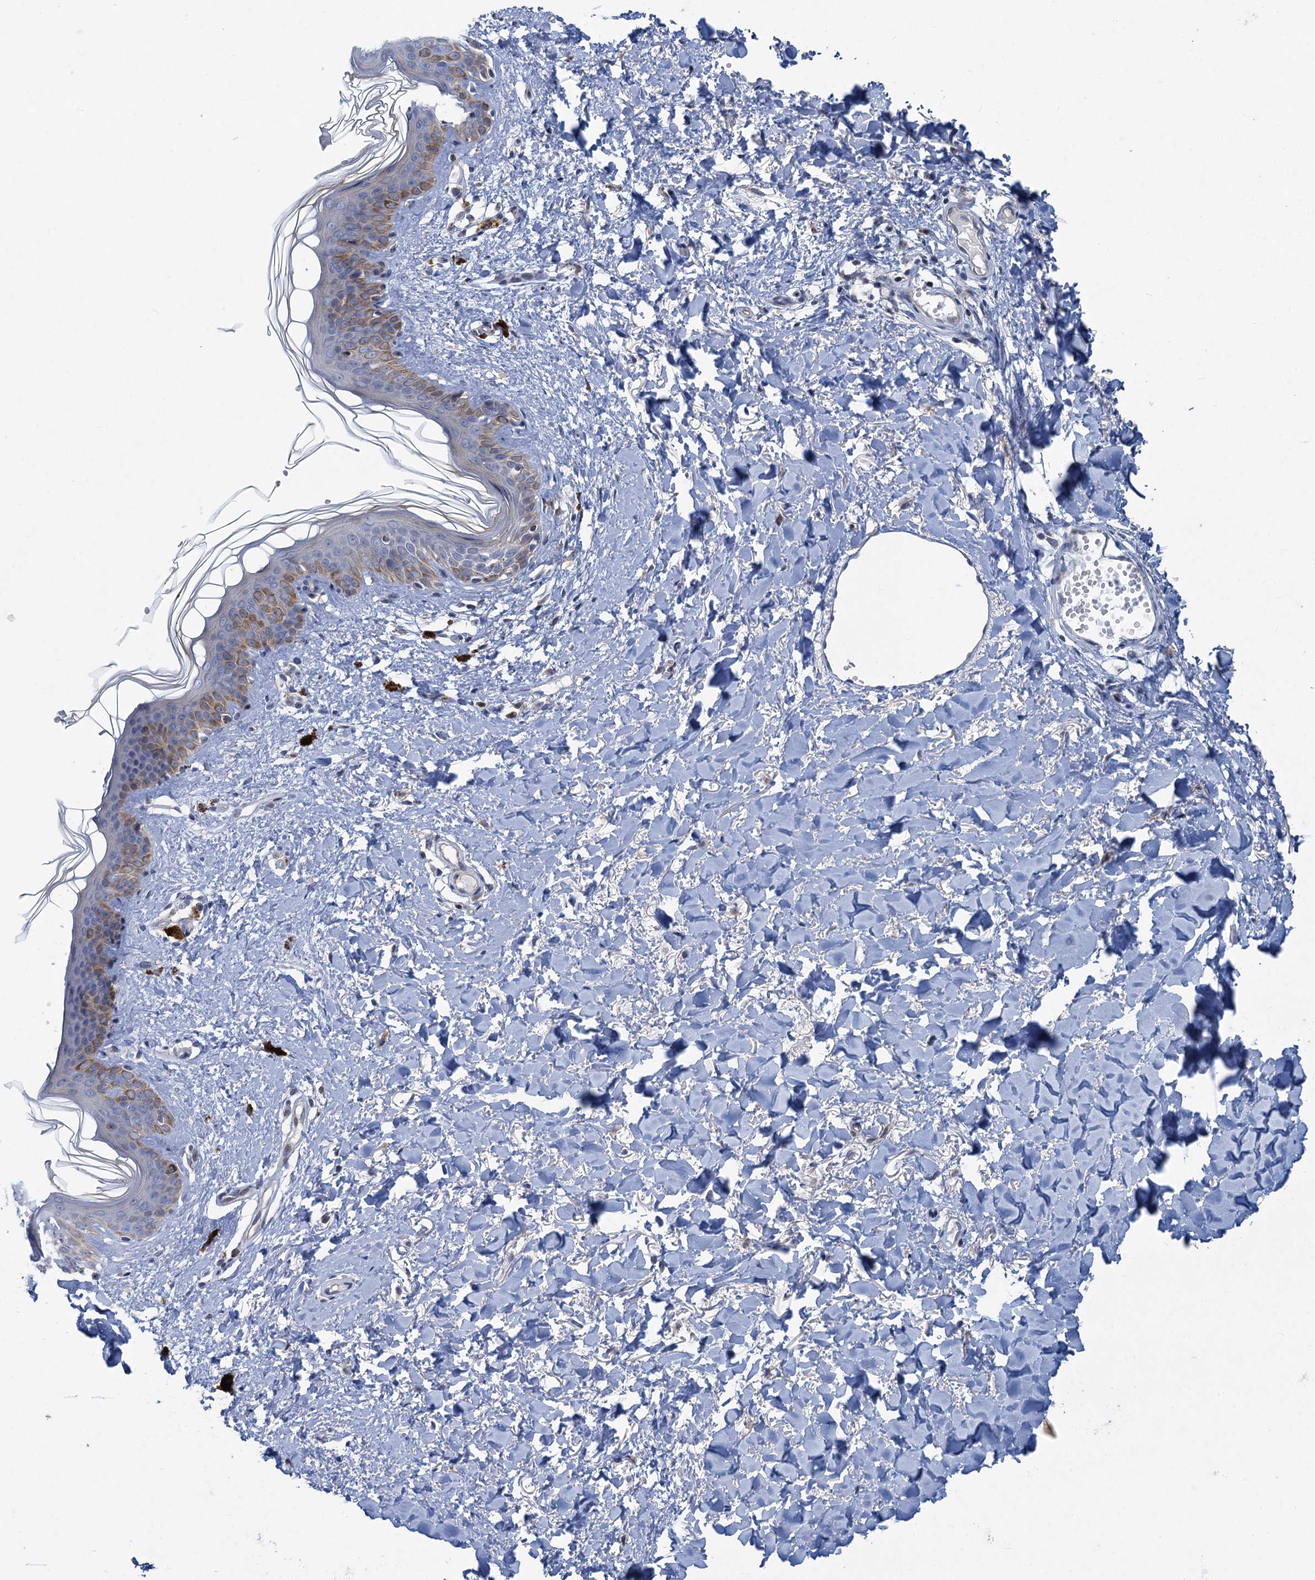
{"staining": {"intensity": "moderate", "quantity": "25%-75%", "location": "cytoplasmic/membranous"}, "tissue": "skin", "cell_type": "Fibroblasts", "image_type": "normal", "snomed": [{"axis": "morphology", "description": "Normal tissue, NOS"}, {"axis": "topography", "description": "Skin"}], "caption": "Benign skin displays moderate cytoplasmic/membranous staining in approximately 25%-75% of fibroblasts, visualized by immunohistochemistry. The staining was performed using DAB, with brown indicating positive protein expression. Nuclei are stained blue with hematoxylin.", "gene": "QPCTL", "patient": {"sex": "female", "age": 46}}